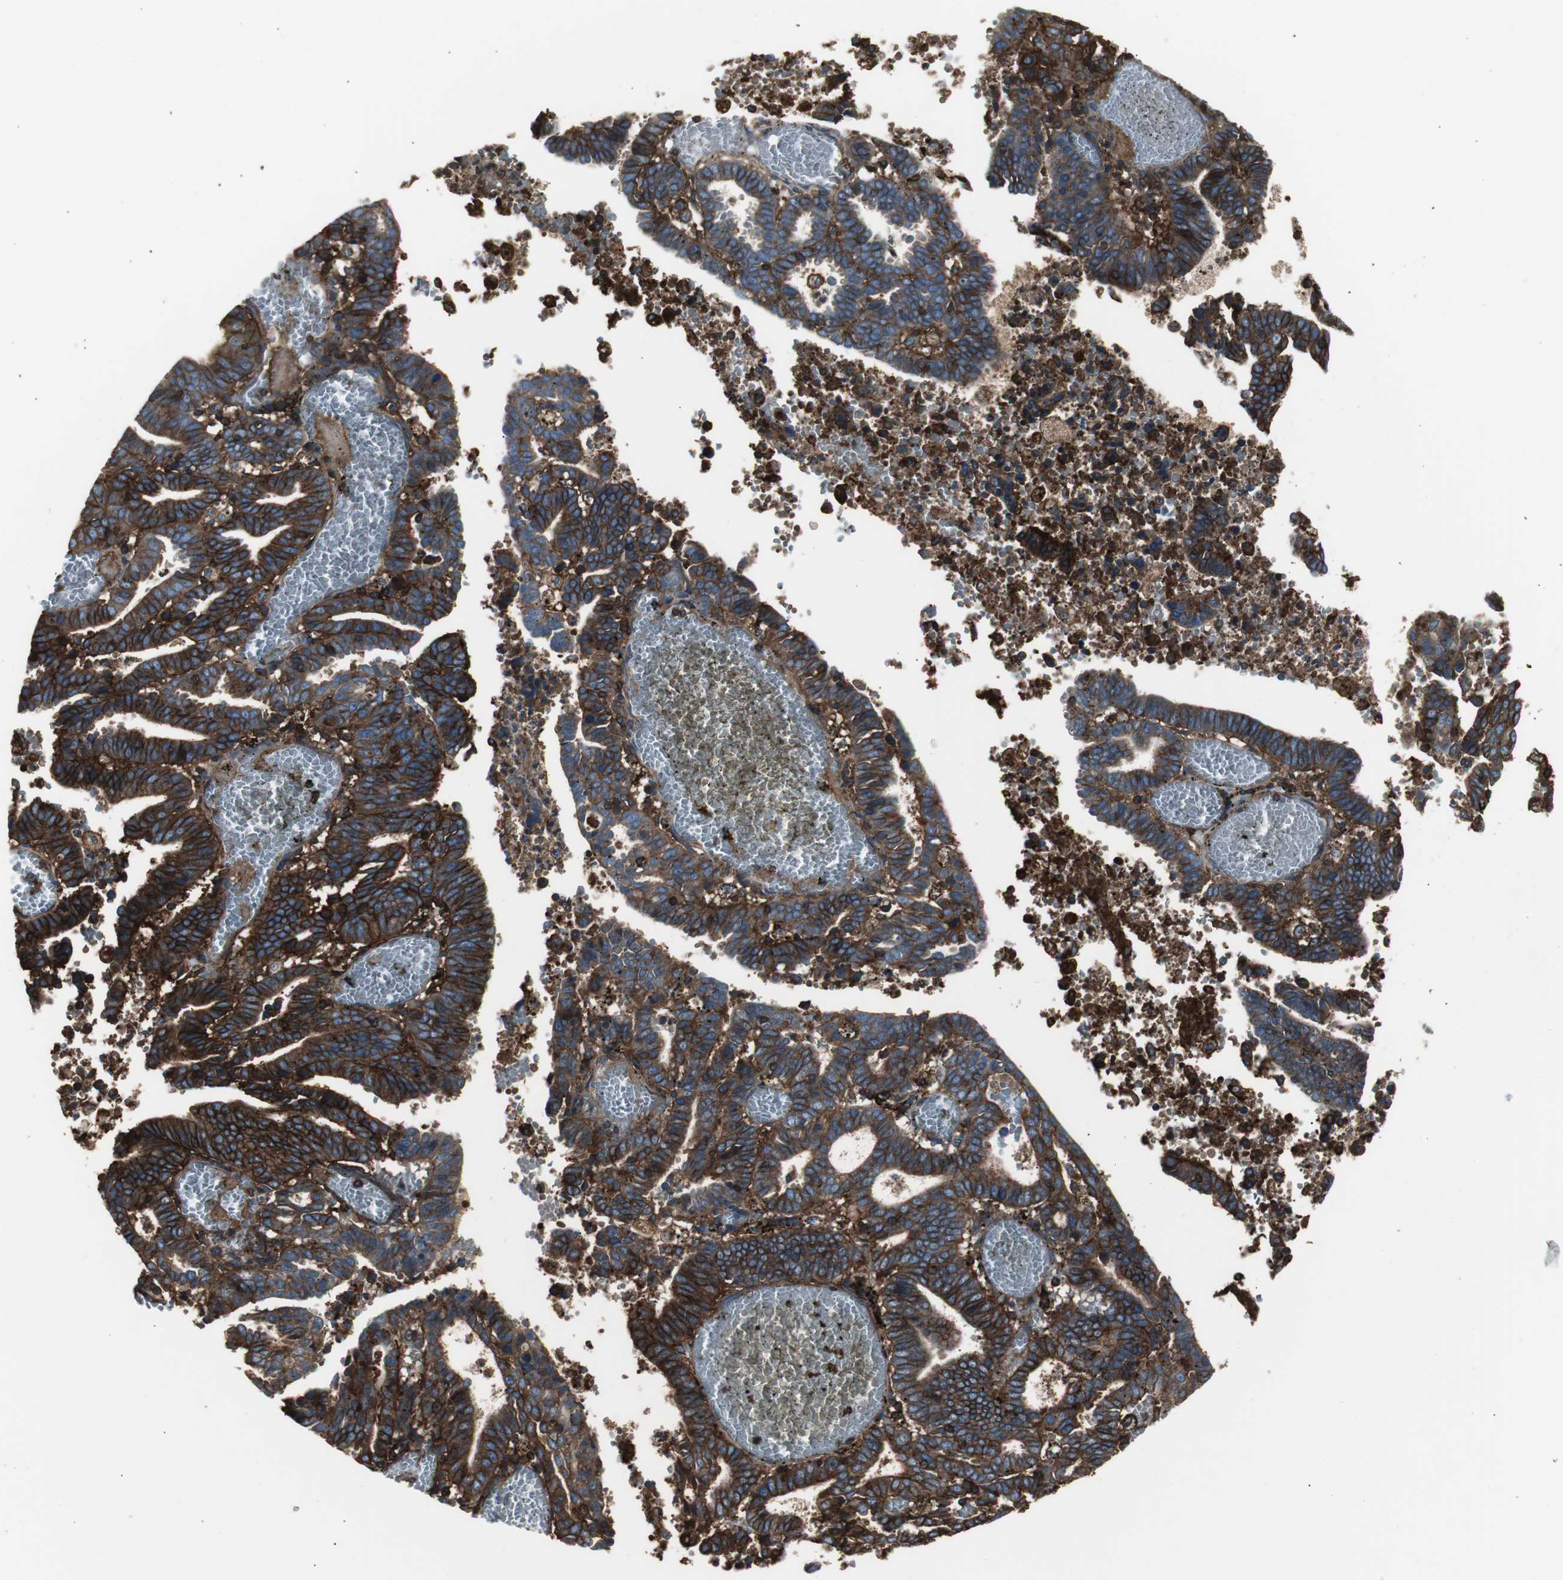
{"staining": {"intensity": "strong", "quantity": ">75%", "location": "cytoplasmic/membranous"}, "tissue": "endometrial cancer", "cell_type": "Tumor cells", "image_type": "cancer", "snomed": [{"axis": "morphology", "description": "Adenocarcinoma, NOS"}, {"axis": "topography", "description": "Uterus"}], "caption": "Strong cytoplasmic/membranous expression for a protein is appreciated in about >75% of tumor cells of endometrial adenocarcinoma using immunohistochemistry.", "gene": "B2M", "patient": {"sex": "female", "age": 83}}